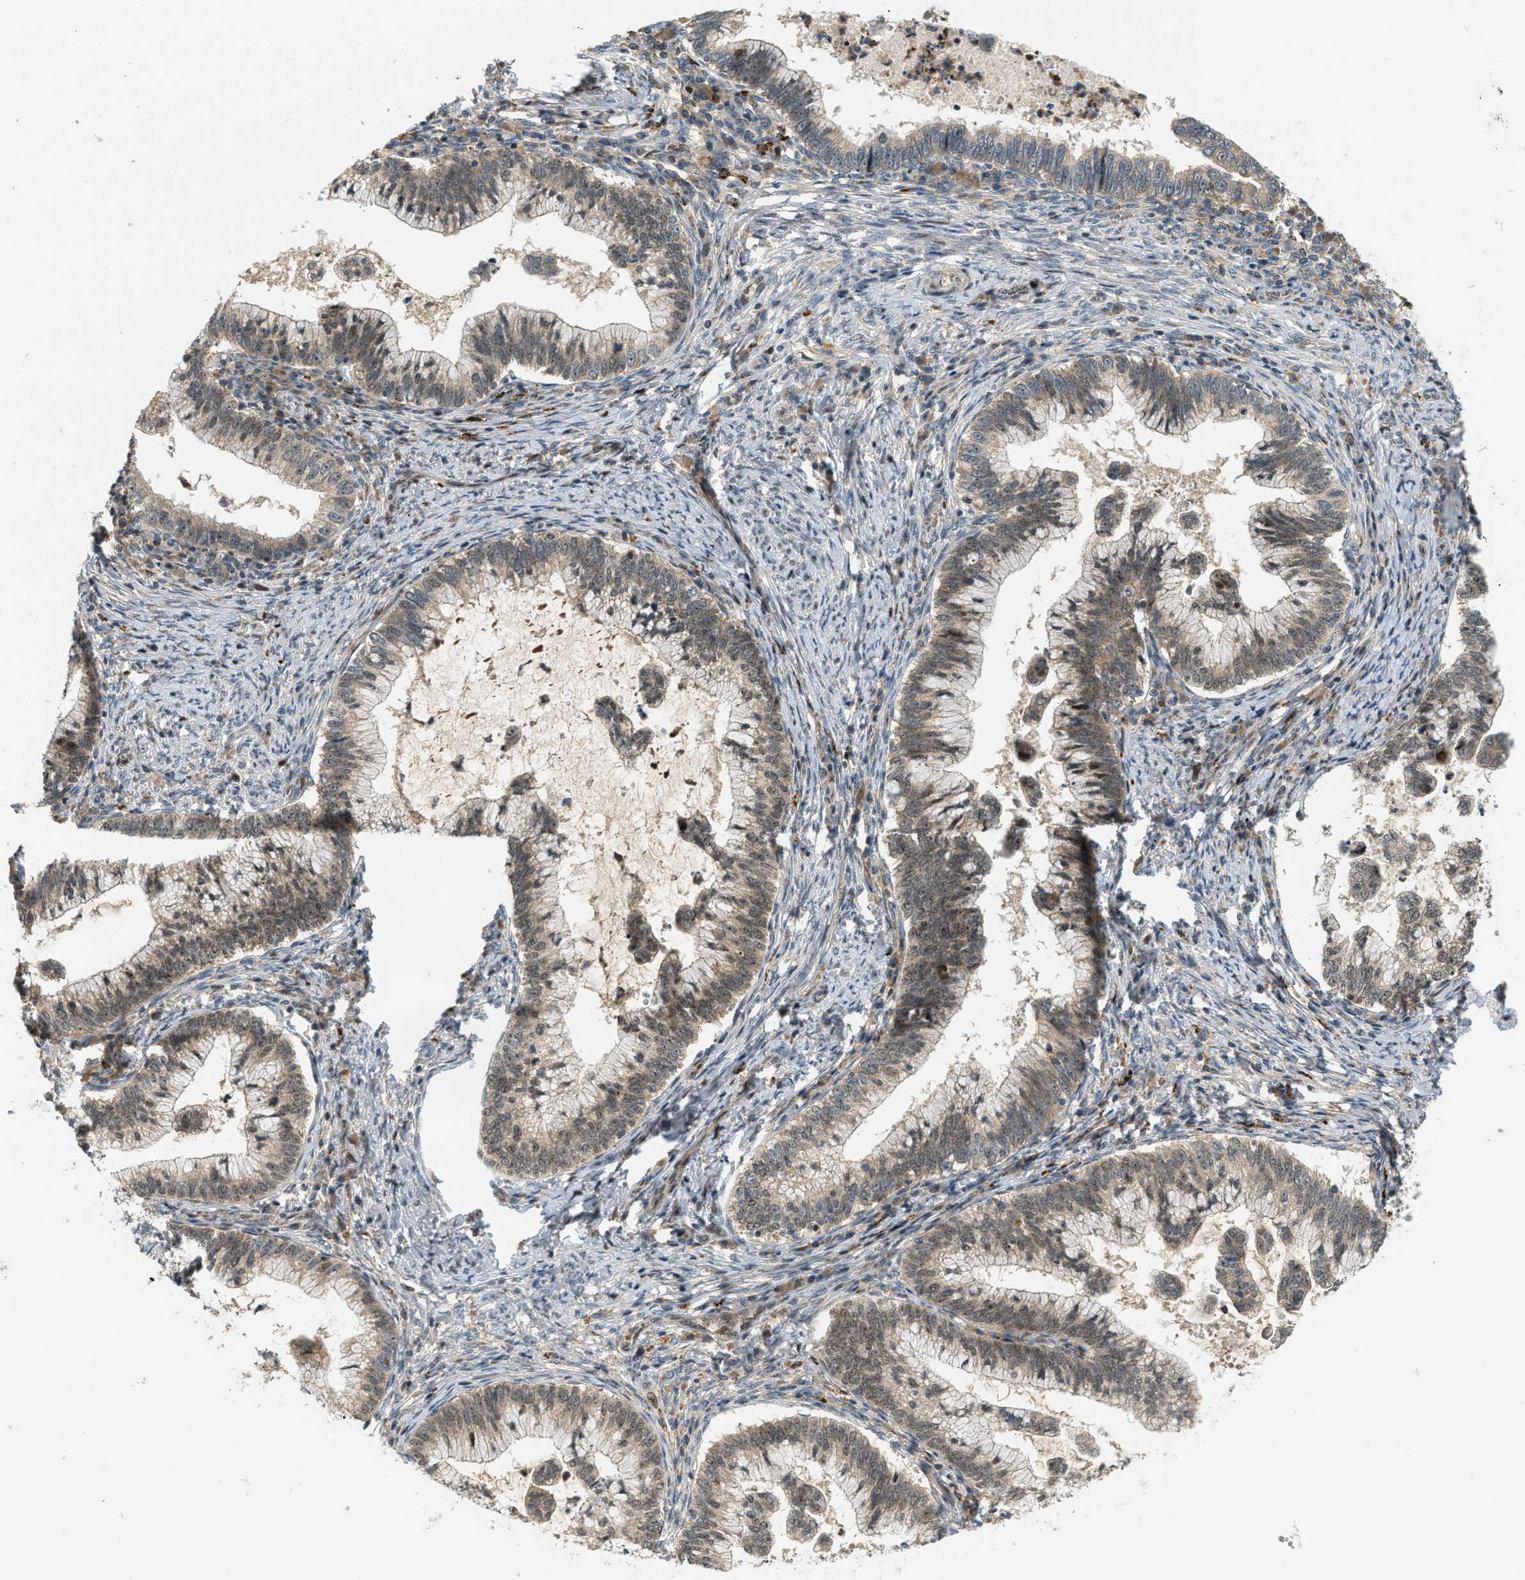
{"staining": {"intensity": "weak", "quantity": "<25%", "location": "cytoplasmic/membranous"}, "tissue": "cervical cancer", "cell_type": "Tumor cells", "image_type": "cancer", "snomed": [{"axis": "morphology", "description": "Adenocarcinoma, NOS"}, {"axis": "topography", "description": "Cervix"}], "caption": "Immunohistochemistry histopathology image of neoplastic tissue: human adenocarcinoma (cervical) stained with DAB (3,3'-diaminobenzidine) exhibits no significant protein expression in tumor cells.", "gene": "TRAPPC14", "patient": {"sex": "female", "age": 36}}